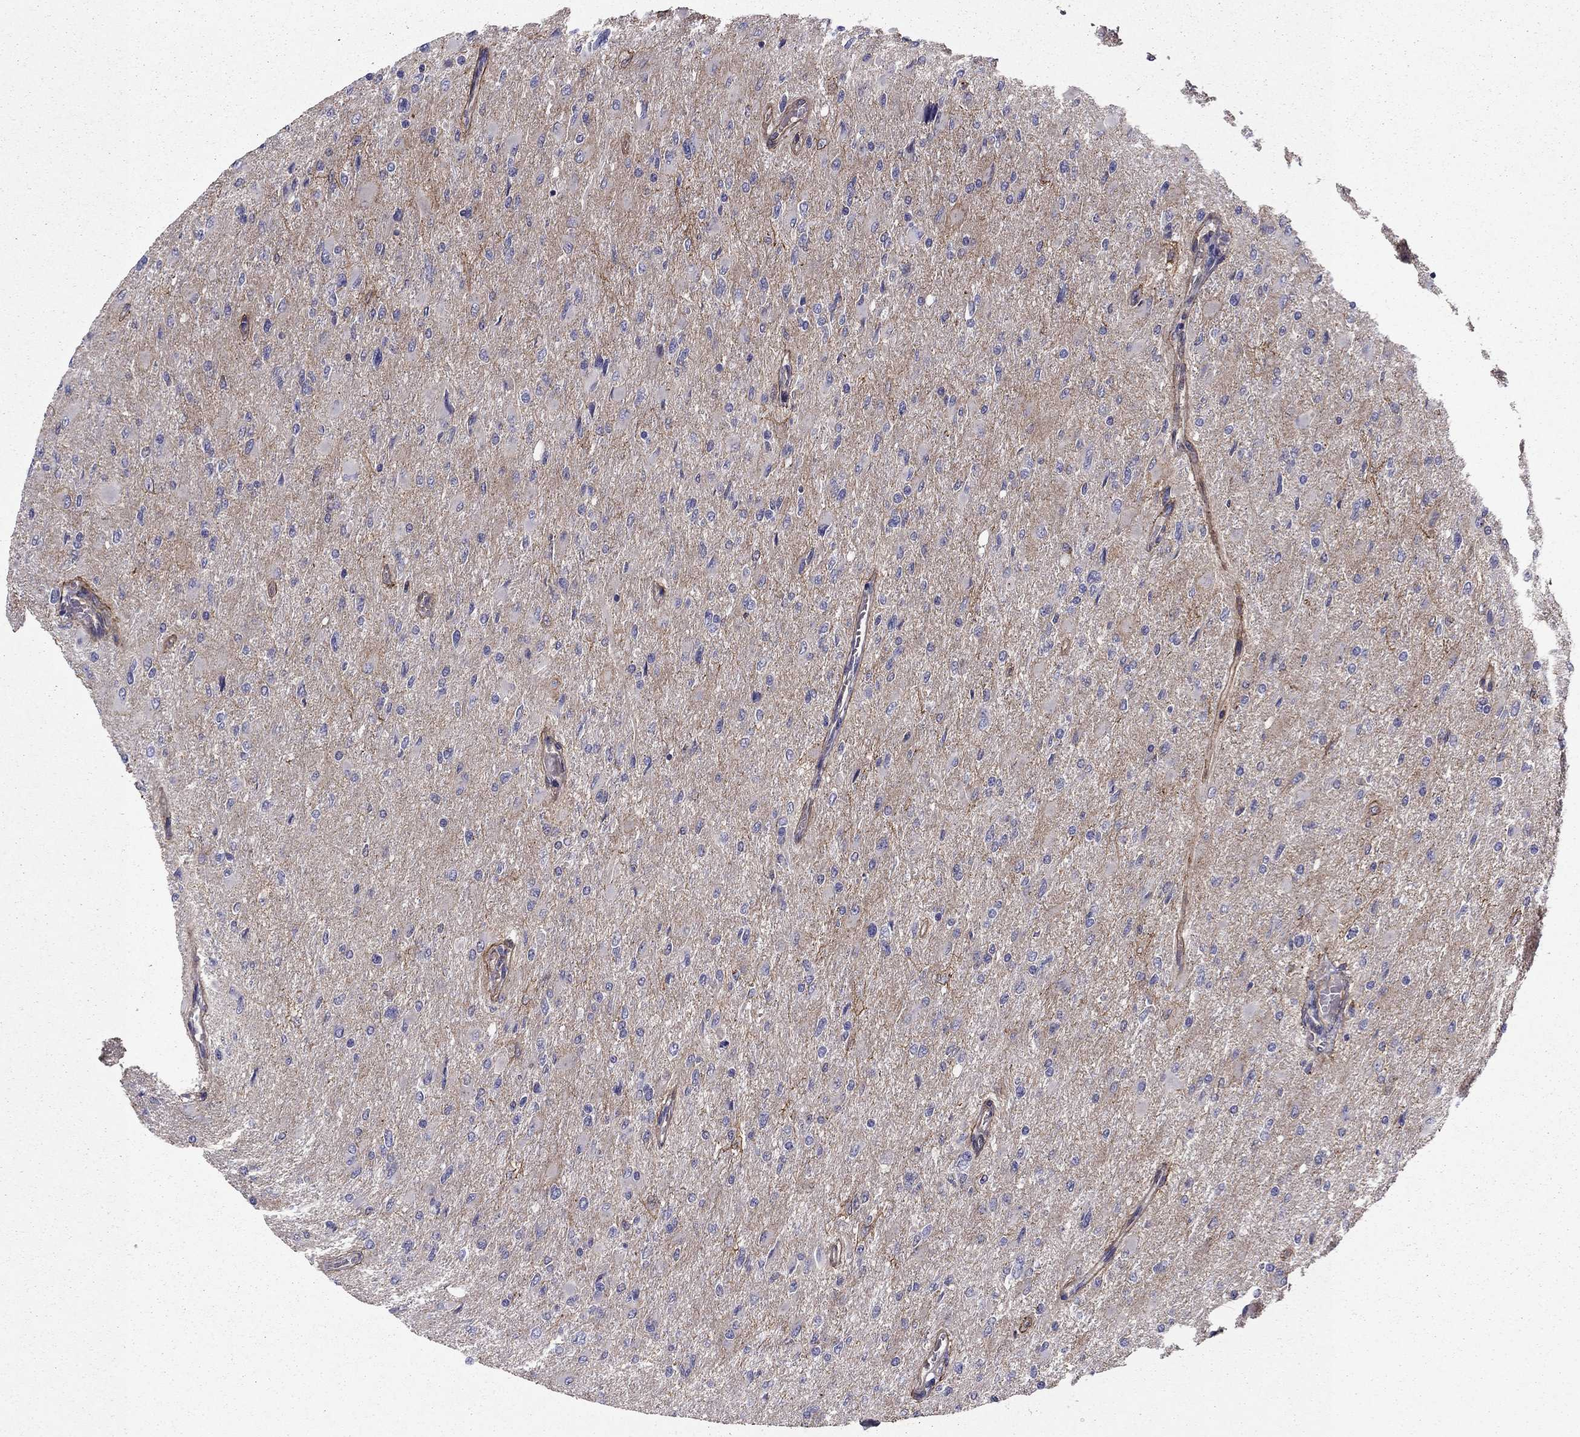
{"staining": {"intensity": "negative", "quantity": "none", "location": "none"}, "tissue": "glioma", "cell_type": "Tumor cells", "image_type": "cancer", "snomed": [{"axis": "morphology", "description": "Glioma, malignant, High grade"}, {"axis": "topography", "description": "Cerebral cortex"}], "caption": "Protein analysis of glioma reveals no significant positivity in tumor cells.", "gene": "SHMT1", "patient": {"sex": "female", "age": 36}}